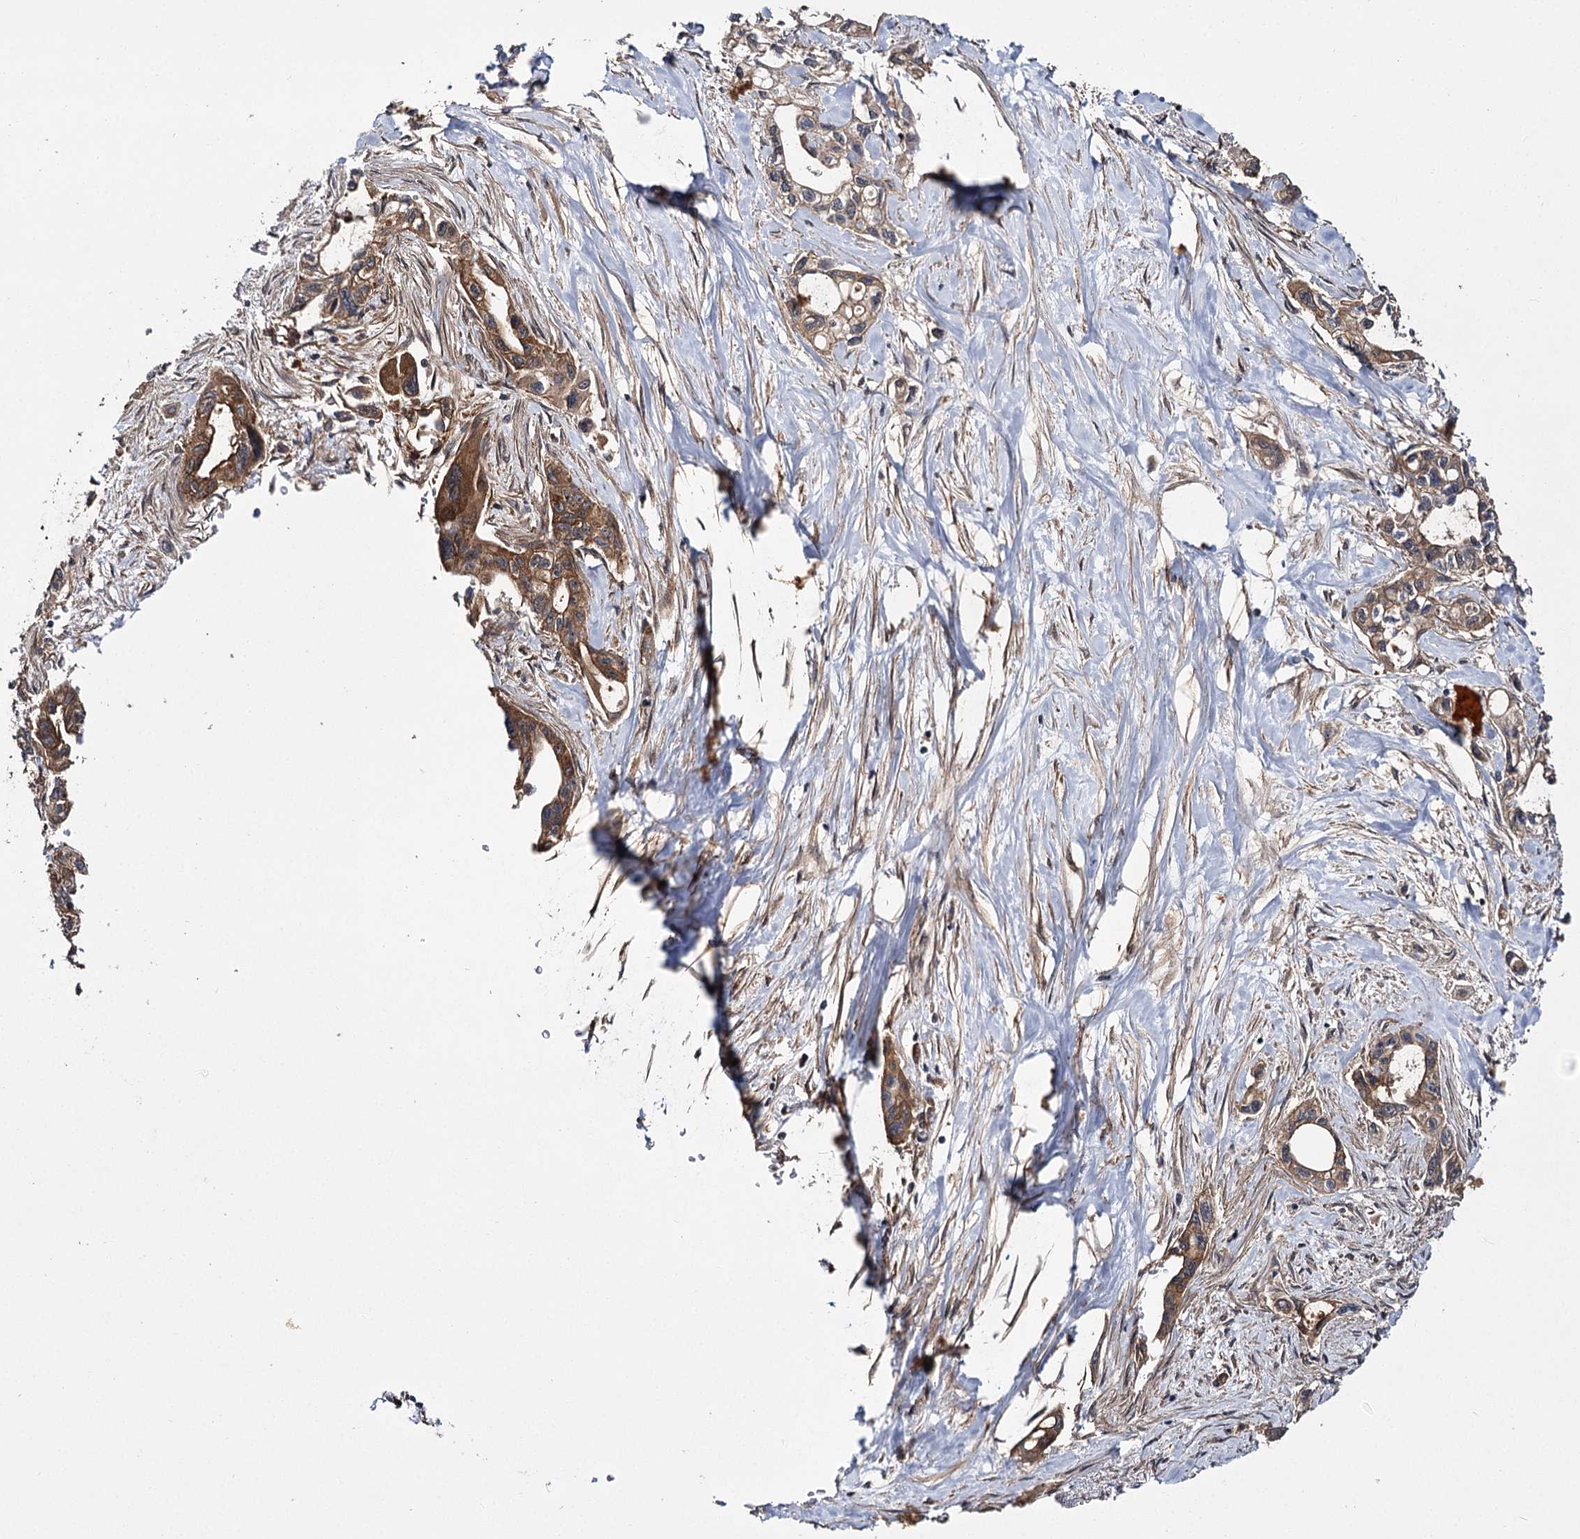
{"staining": {"intensity": "moderate", "quantity": ">75%", "location": "cytoplasmic/membranous"}, "tissue": "pancreatic cancer", "cell_type": "Tumor cells", "image_type": "cancer", "snomed": [{"axis": "morphology", "description": "Adenocarcinoma, NOS"}, {"axis": "topography", "description": "Pancreas"}], "caption": "IHC photomicrograph of human pancreatic cancer (adenocarcinoma) stained for a protein (brown), which exhibits medium levels of moderate cytoplasmic/membranous expression in approximately >75% of tumor cells.", "gene": "MYO1C", "patient": {"sex": "male", "age": 75}}